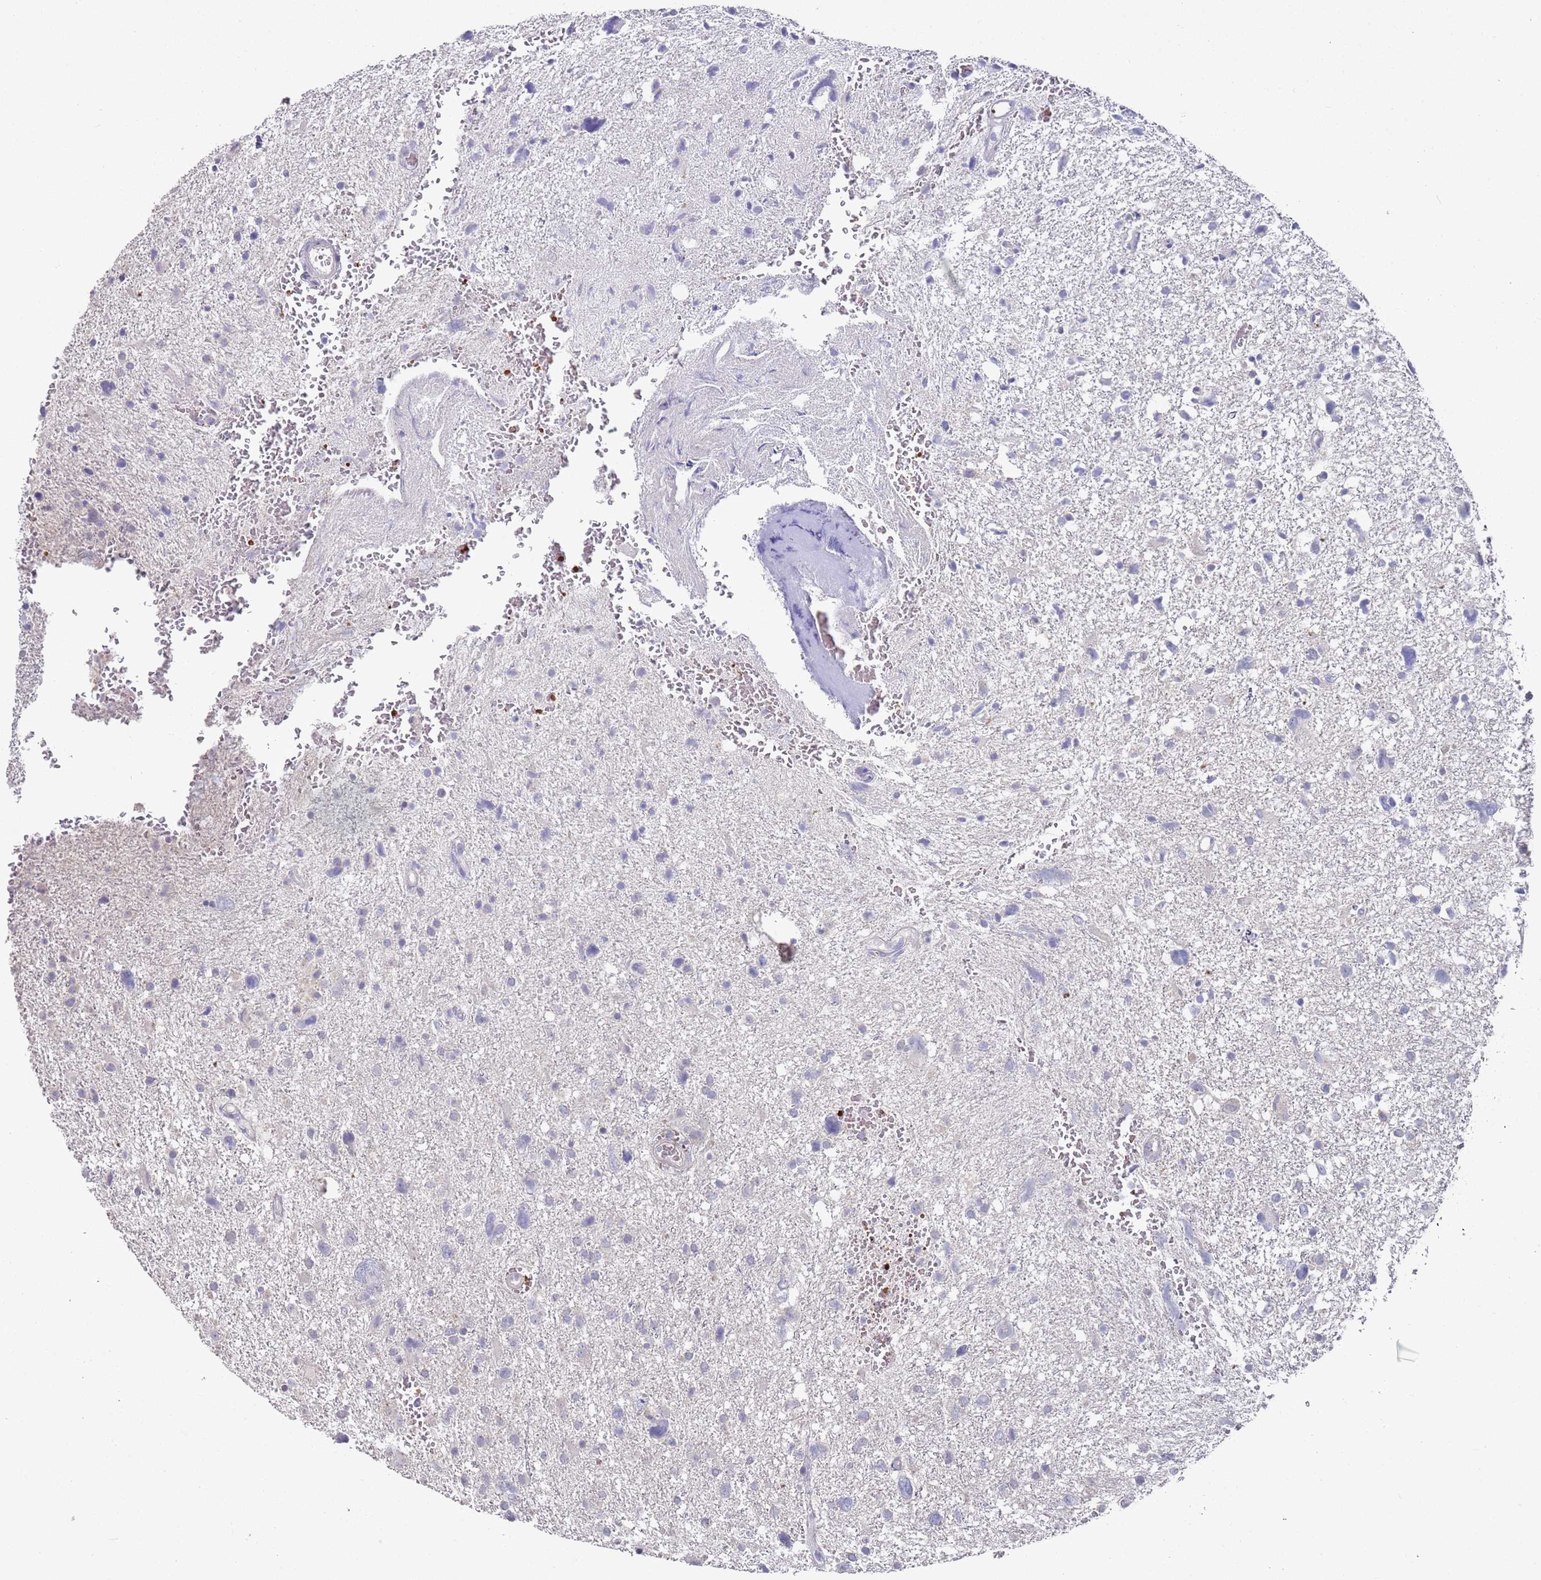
{"staining": {"intensity": "negative", "quantity": "none", "location": "none"}, "tissue": "glioma", "cell_type": "Tumor cells", "image_type": "cancer", "snomed": [{"axis": "morphology", "description": "Glioma, malignant, High grade"}, {"axis": "topography", "description": "Brain"}], "caption": "Photomicrograph shows no significant protein staining in tumor cells of glioma. Brightfield microscopy of IHC stained with DAB (brown) and hematoxylin (blue), captured at high magnification.", "gene": "LACC1", "patient": {"sex": "male", "age": 61}}